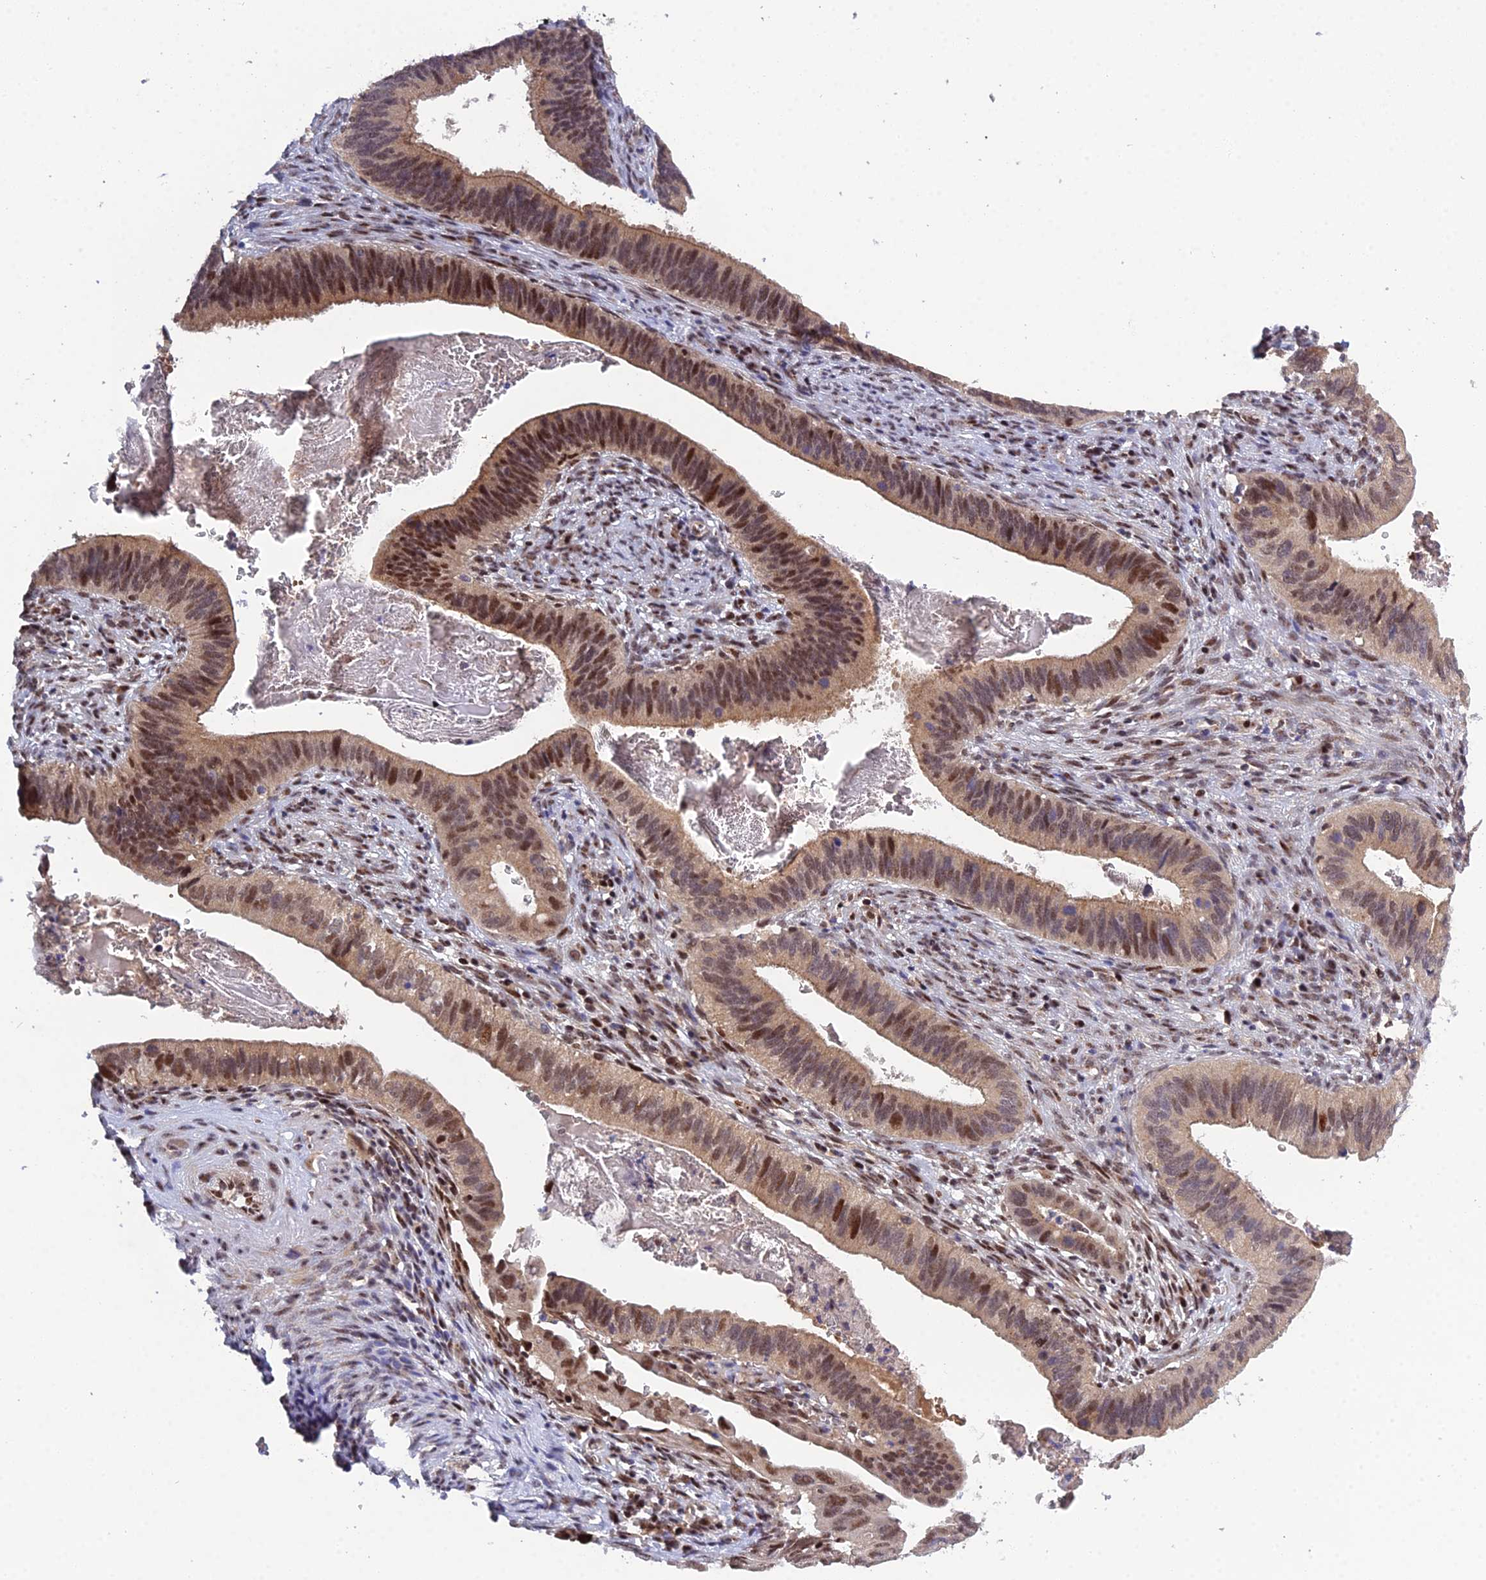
{"staining": {"intensity": "moderate", "quantity": ">75%", "location": "cytoplasmic/membranous,nuclear"}, "tissue": "cervical cancer", "cell_type": "Tumor cells", "image_type": "cancer", "snomed": [{"axis": "morphology", "description": "Adenocarcinoma, NOS"}, {"axis": "topography", "description": "Cervix"}], "caption": "Immunohistochemical staining of cervical adenocarcinoma demonstrates medium levels of moderate cytoplasmic/membranous and nuclear positivity in about >75% of tumor cells.", "gene": "ARL2", "patient": {"sex": "female", "age": 42}}